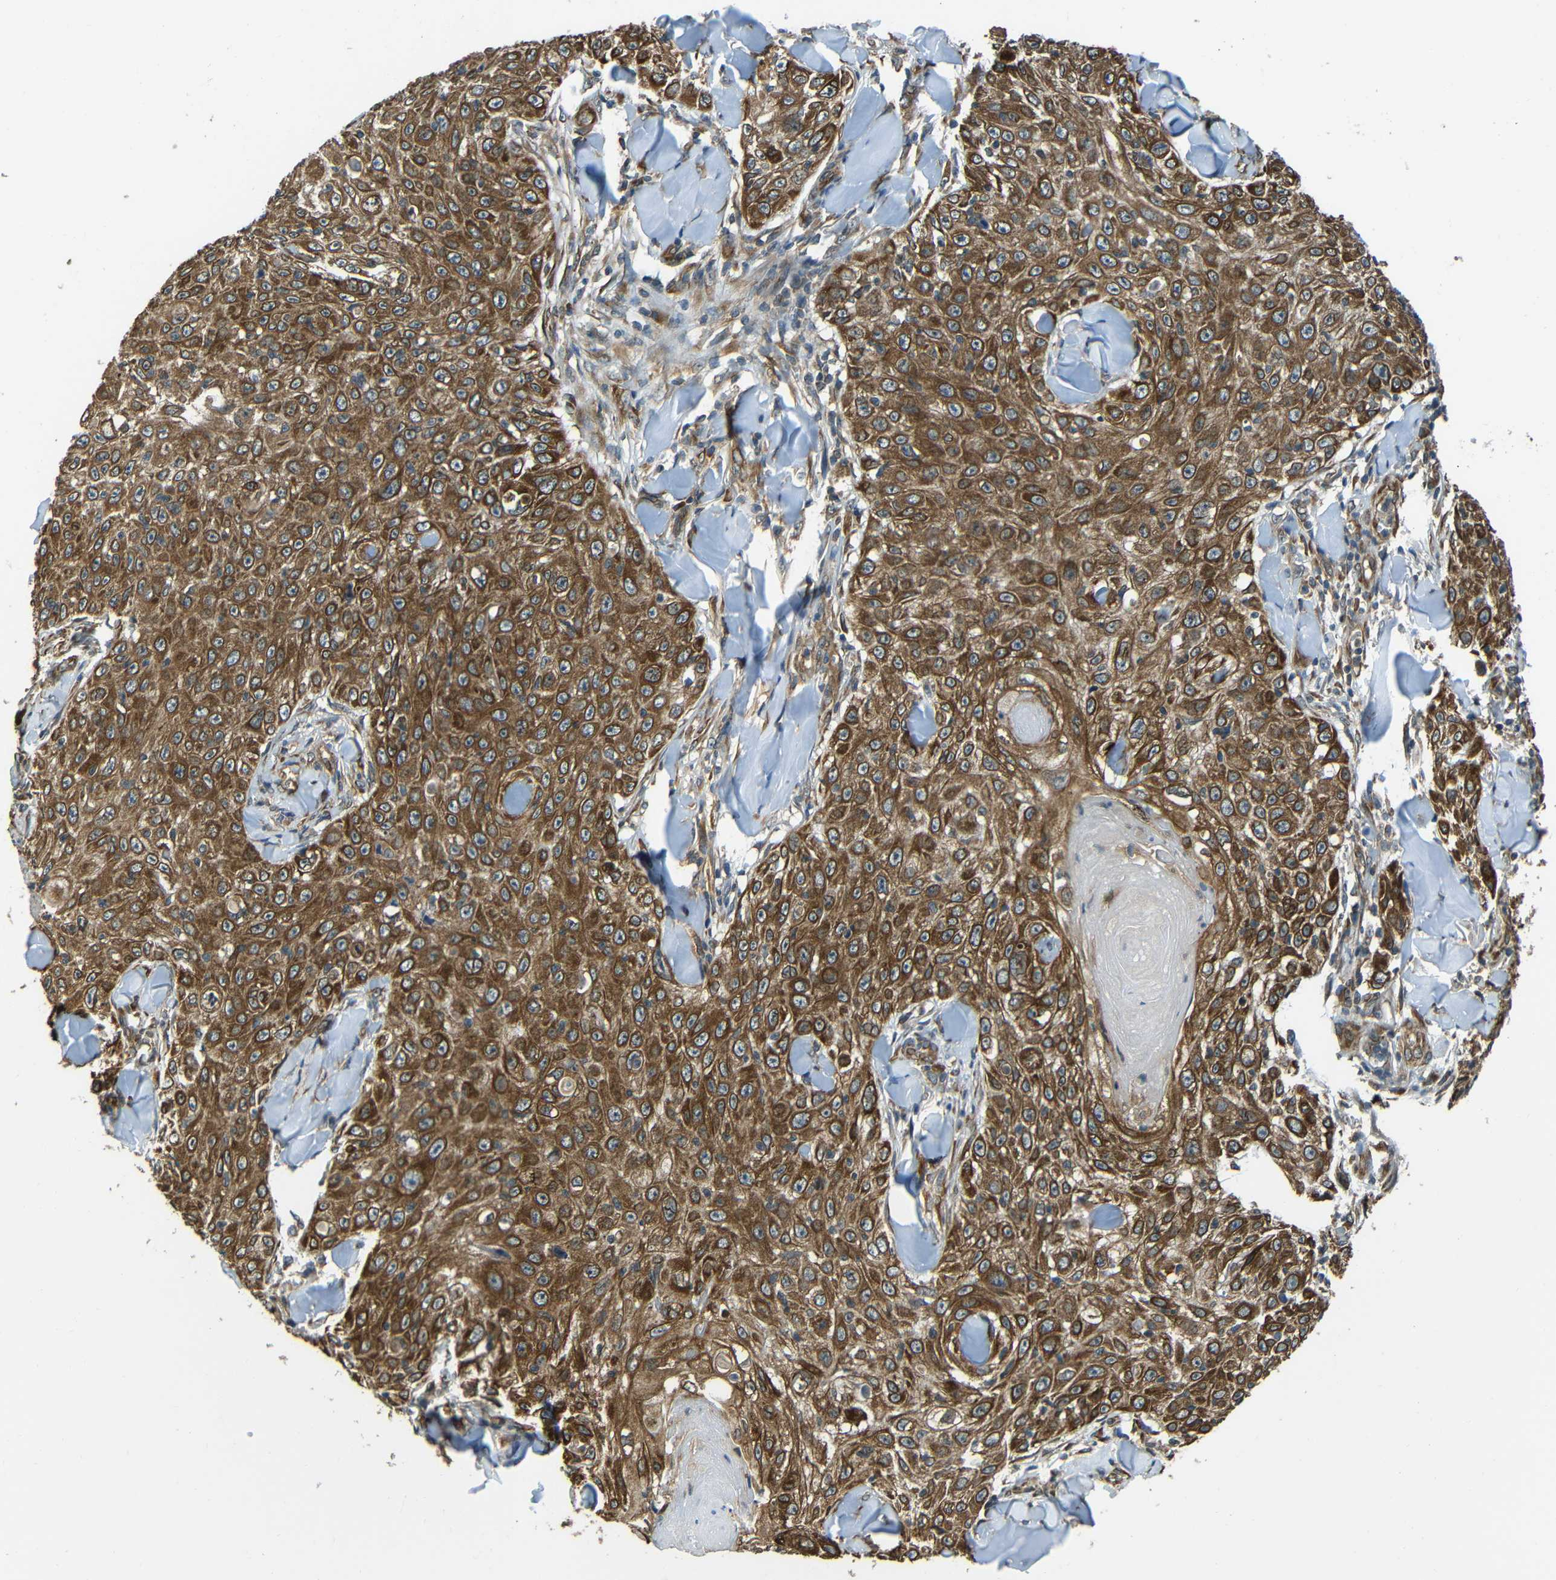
{"staining": {"intensity": "strong", "quantity": "25%-75%", "location": "cytoplasmic/membranous"}, "tissue": "skin cancer", "cell_type": "Tumor cells", "image_type": "cancer", "snomed": [{"axis": "morphology", "description": "Squamous cell carcinoma, NOS"}, {"axis": "topography", "description": "Skin"}], "caption": "Skin squamous cell carcinoma was stained to show a protein in brown. There is high levels of strong cytoplasmic/membranous staining in approximately 25%-75% of tumor cells.", "gene": "VAPB", "patient": {"sex": "male", "age": 86}}